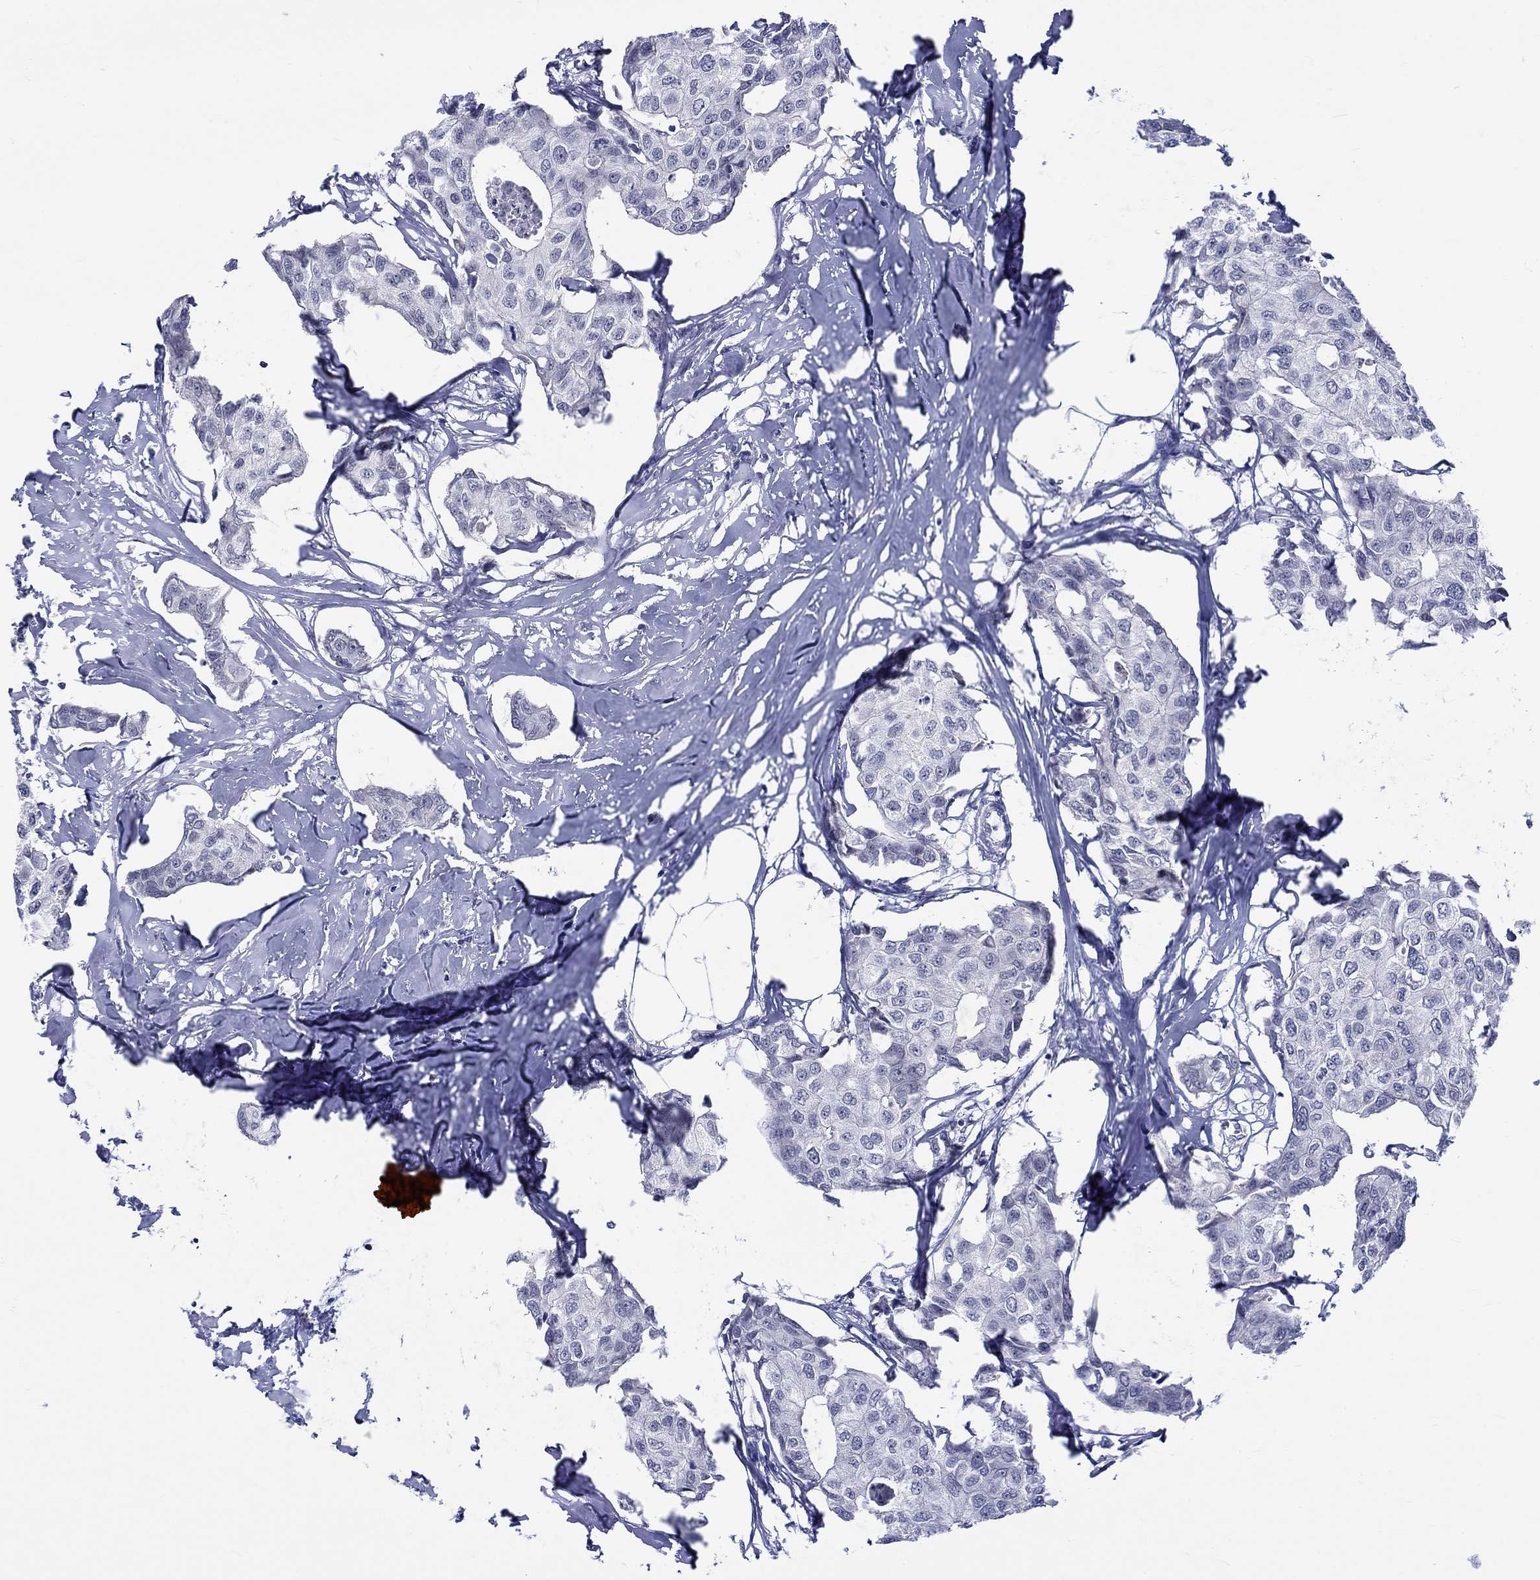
{"staining": {"intensity": "negative", "quantity": "none", "location": "none"}, "tissue": "breast cancer", "cell_type": "Tumor cells", "image_type": "cancer", "snomed": [{"axis": "morphology", "description": "Duct carcinoma"}, {"axis": "topography", "description": "Breast"}], "caption": "High power microscopy photomicrograph of an immunohistochemistry histopathology image of invasive ductal carcinoma (breast), revealing no significant positivity in tumor cells.", "gene": "ST6GALNAC1", "patient": {"sex": "female", "age": 80}}